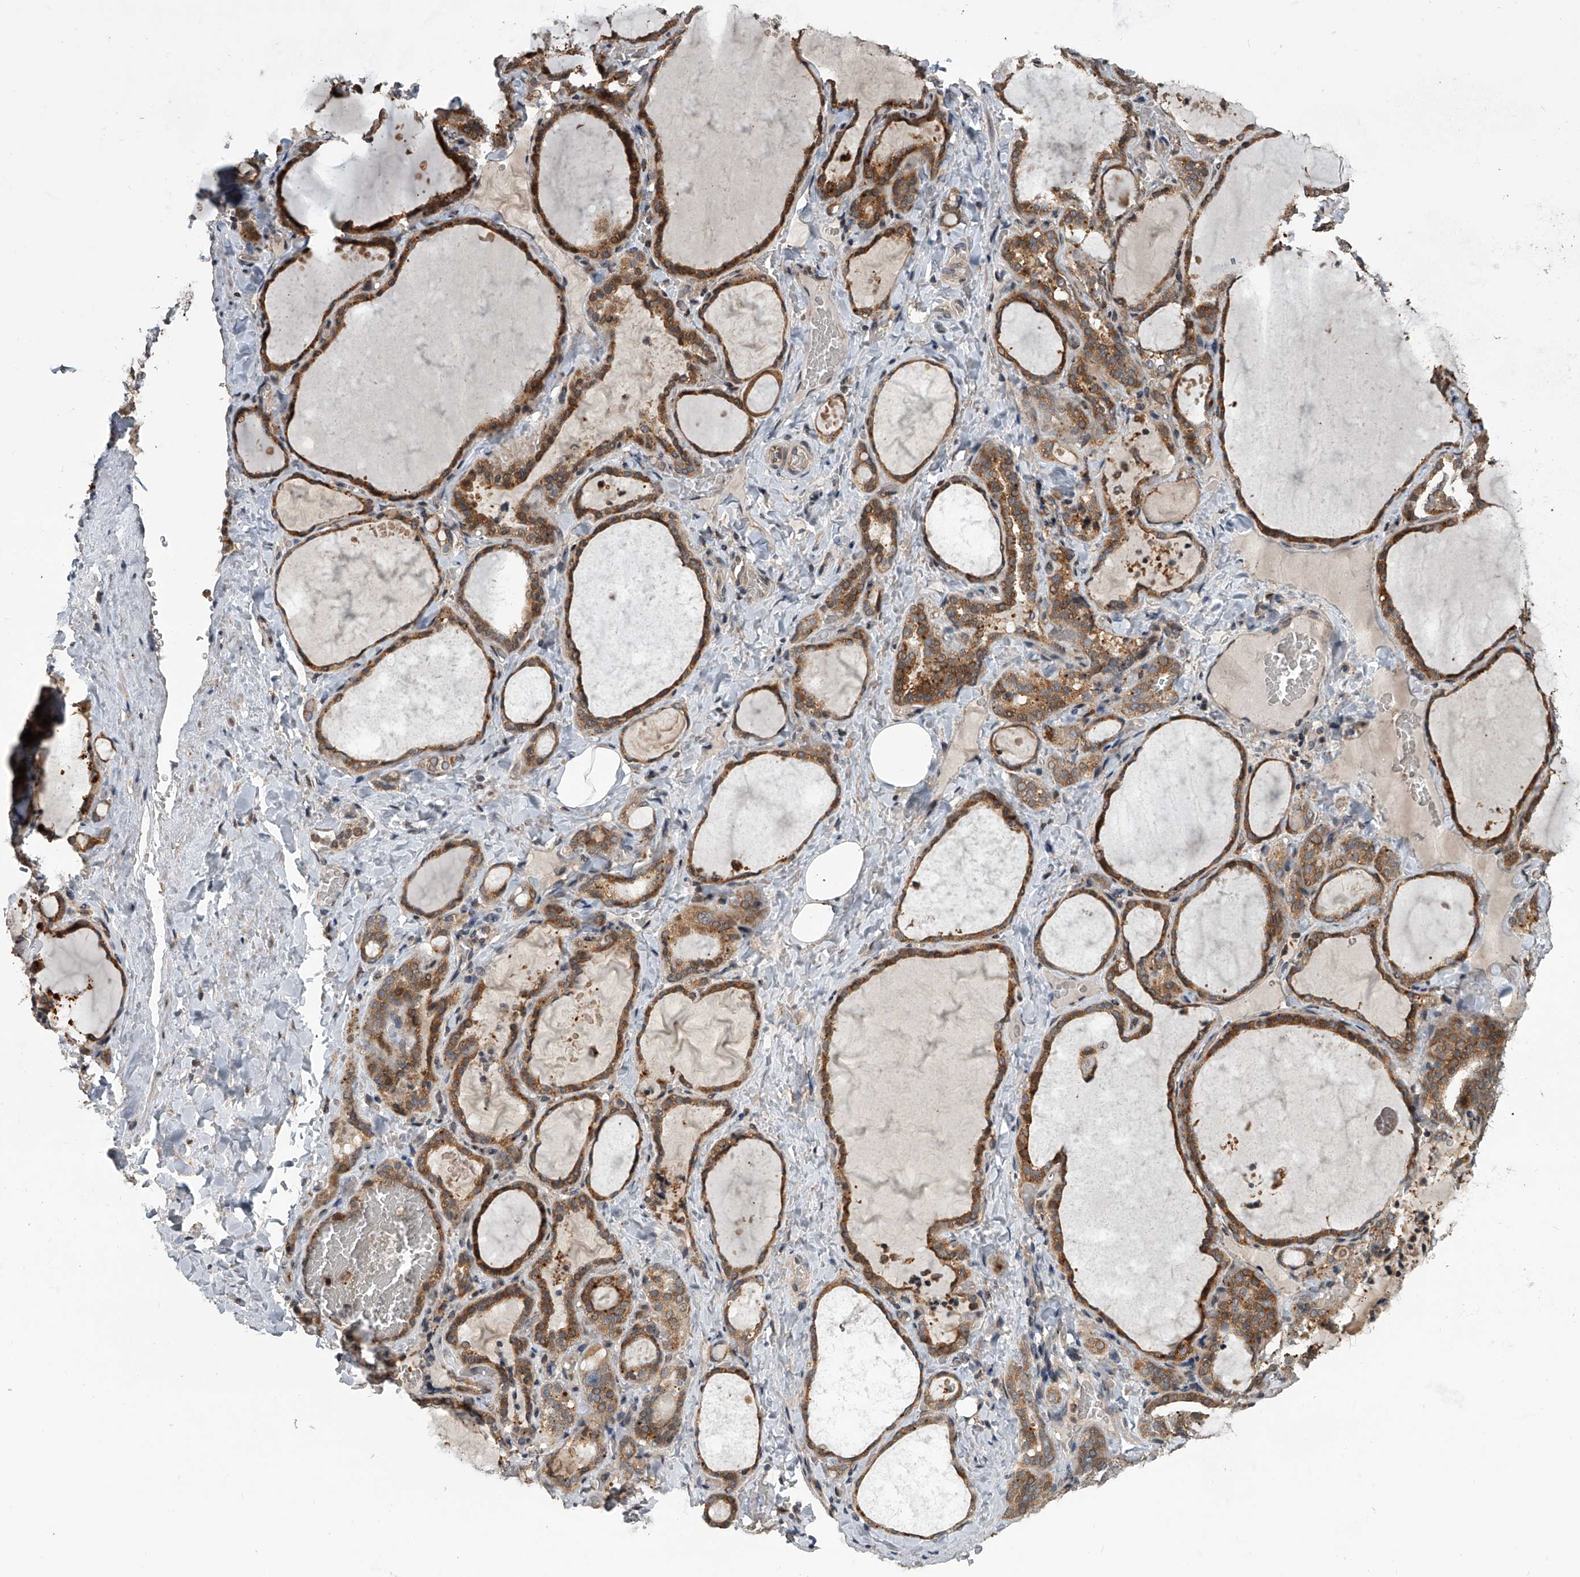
{"staining": {"intensity": "moderate", "quantity": ">75%", "location": "cytoplasmic/membranous"}, "tissue": "thyroid gland", "cell_type": "Glandular cells", "image_type": "normal", "snomed": [{"axis": "morphology", "description": "Normal tissue, NOS"}, {"axis": "topography", "description": "Thyroid gland"}], "caption": "Protein expression analysis of normal thyroid gland displays moderate cytoplasmic/membranous expression in approximately >75% of glandular cells. The protein of interest is shown in brown color, while the nuclei are stained blue.", "gene": "GEMIN8", "patient": {"sex": "female", "age": 22}}